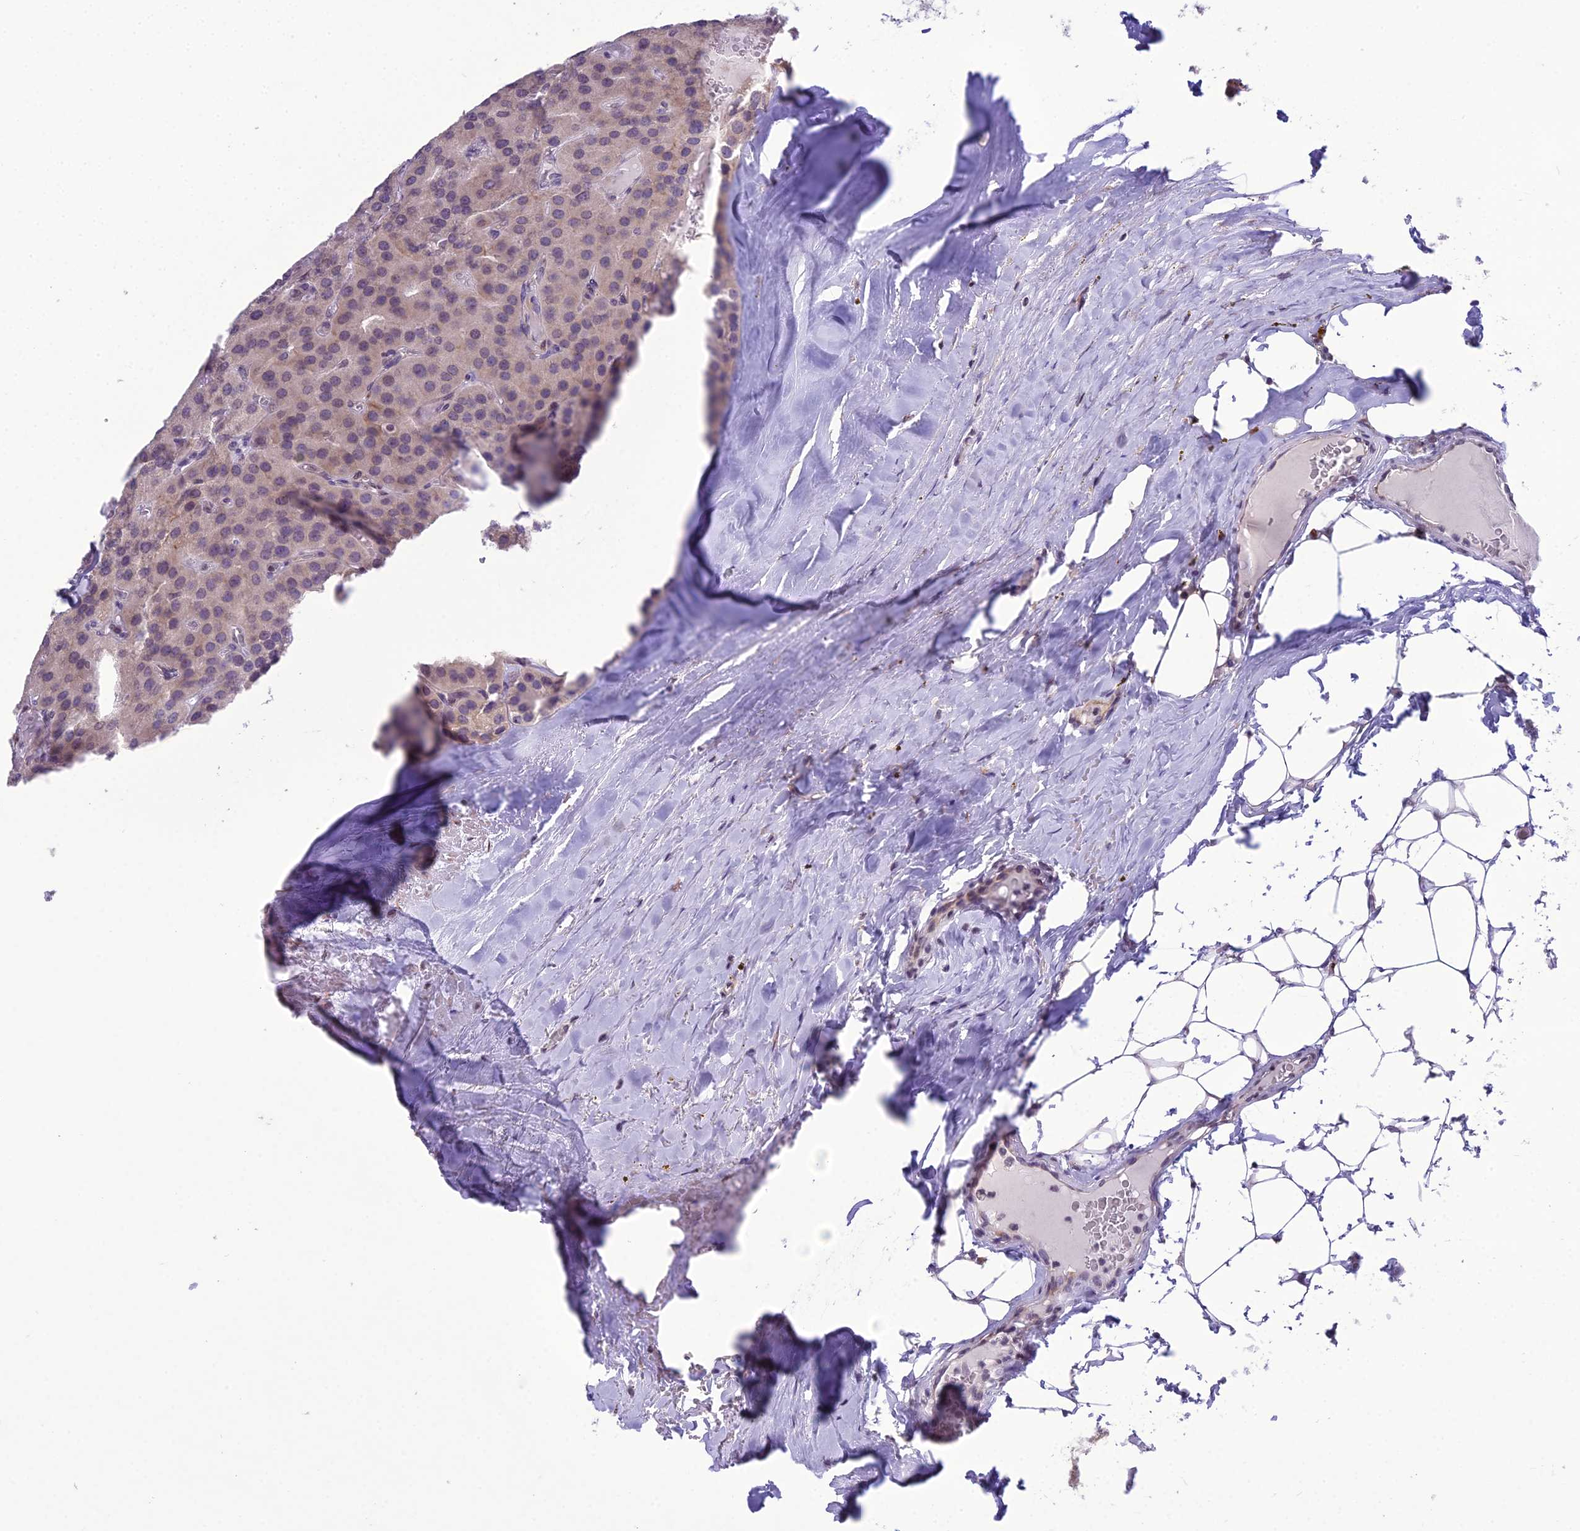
{"staining": {"intensity": "weak", "quantity": "<25%", "location": "cytoplasmic/membranous"}, "tissue": "parathyroid gland", "cell_type": "Glandular cells", "image_type": "normal", "snomed": [{"axis": "morphology", "description": "Normal tissue, NOS"}, {"axis": "morphology", "description": "Adenoma, NOS"}, {"axis": "topography", "description": "Parathyroid gland"}], "caption": "Parathyroid gland was stained to show a protein in brown. There is no significant expression in glandular cells. (DAB immunohistochemistry (IHC), high magnification).", "gene": "RPS26", "patient": {"sex": "female", "age": 86}}